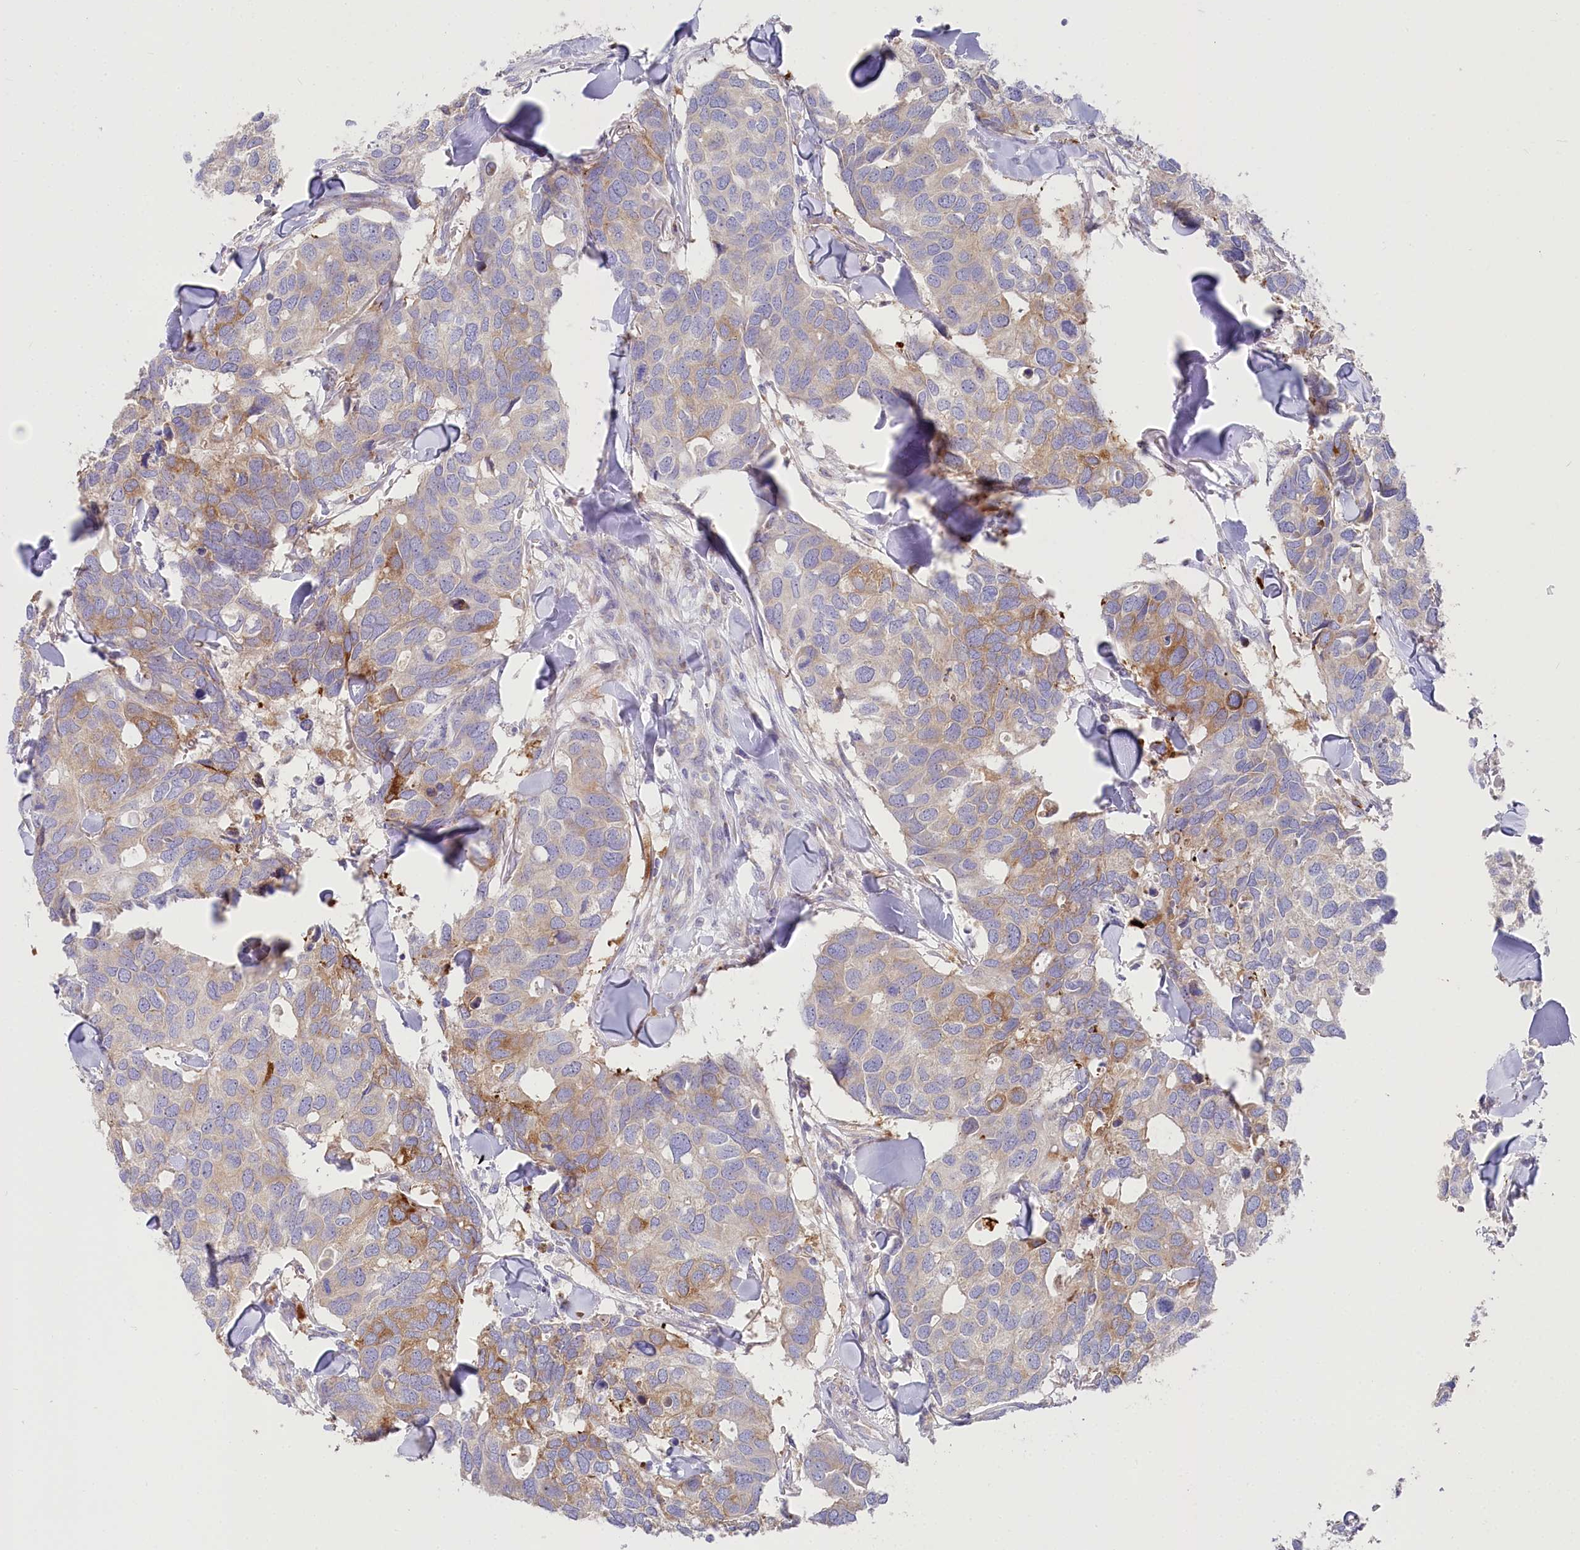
{"staining": {"intensity": "moderate", "quantity": "25%-75%", "location": "cytoplasmic/membranous"}, "tissue": "breast cancer", "cell_type": "Tumor cells", "image_type": "cancer", "snomed": [{"axis": "morphology", "description": "Duct carcinoma"}, {"axis": "topography", "description": "Breast"}], "caption": "Moderate cytoplasmic/membranous expression is seen in approximately 25%-75% of tumor cells in breast cancer (infiltrating ductal carcinoma).", "gene": "POGLUT1", "patient": {"sex": "female", "age": 83}}